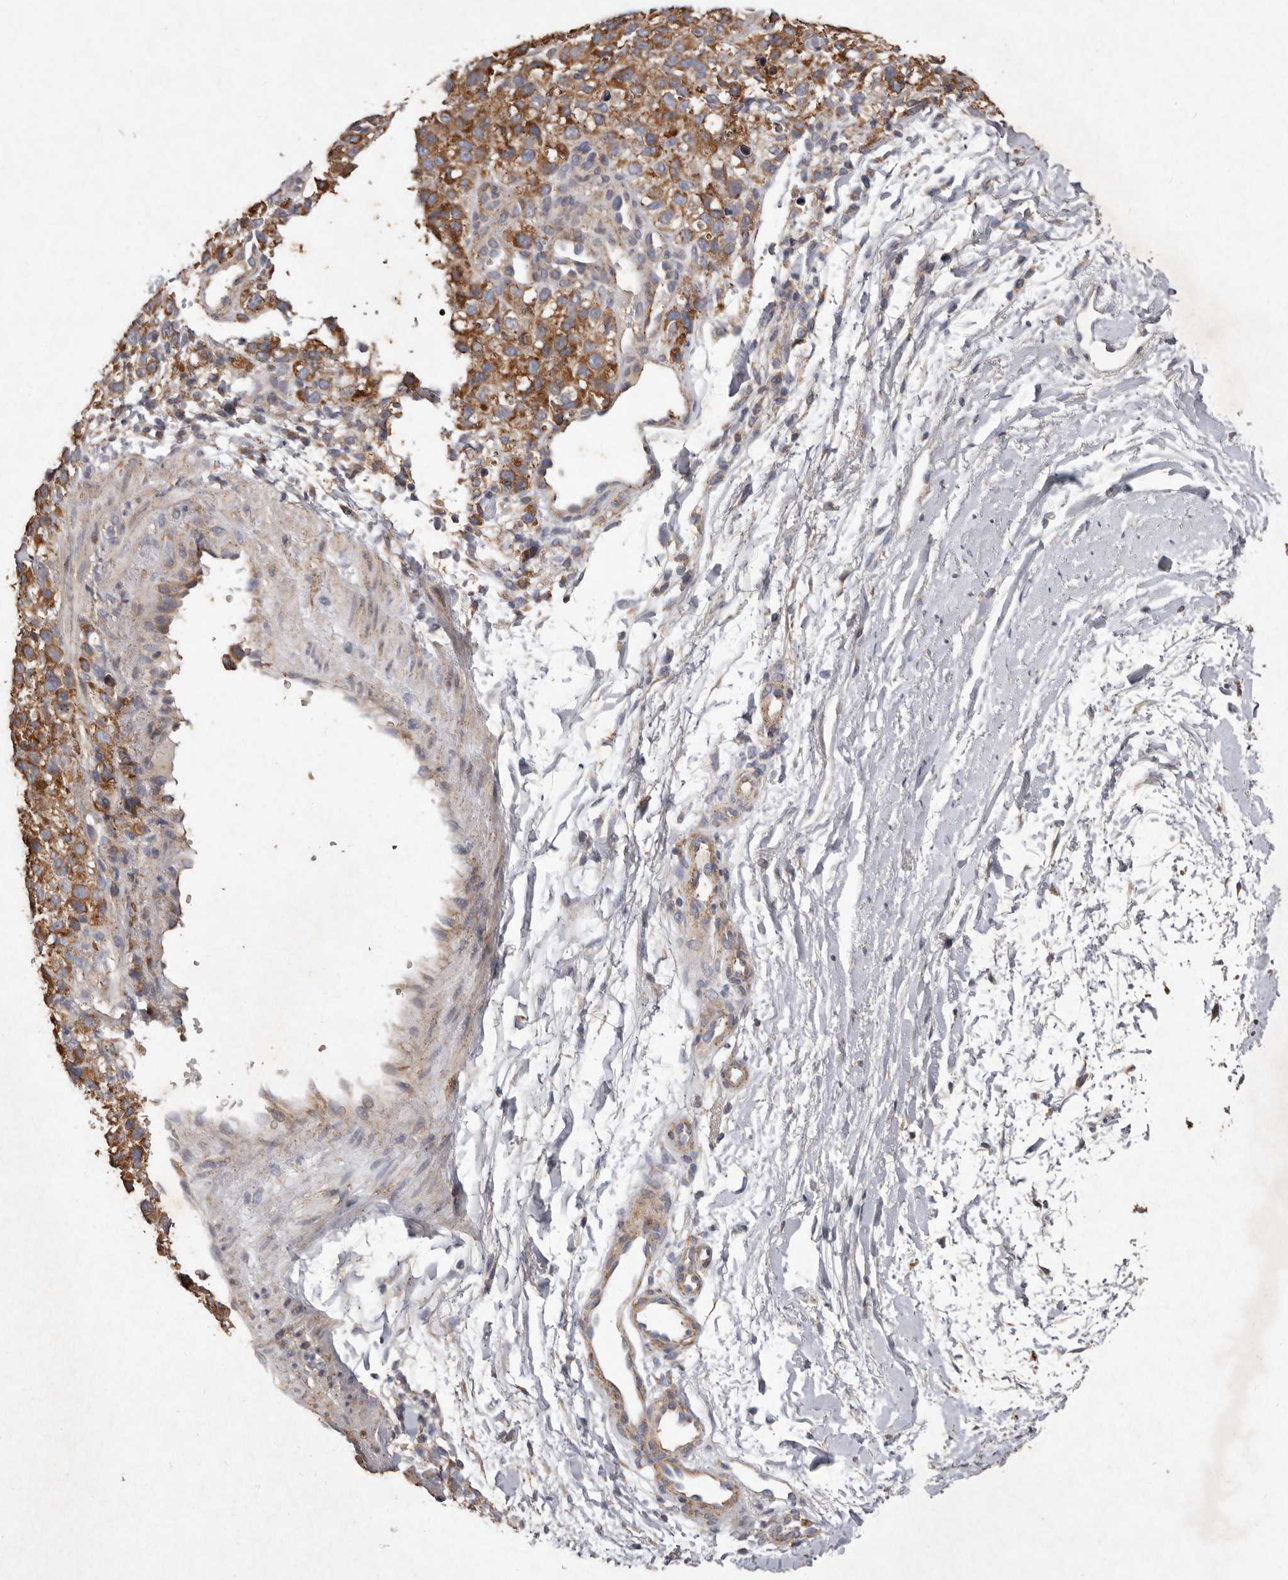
{"staining": {"intensity": "moderate", "quantity": ">75%", "location": "cytoplasmic/membranous"}, "tissue": "melanoma", "cell_type": "Tumor cells", "image_type": "cancer", "snomed": [{"axis": "morphology", "description": "Malignant melanoma, Metastatic site"}, {"axis": "topography", "description": "Skin"}], "caption": "A brown stain highlights moderate cytoplasmic/membranous staining of a protein in human melanoma tumor cells.", "gene": "CXCL14", "patient": {"sex": "female", "age": 72}}